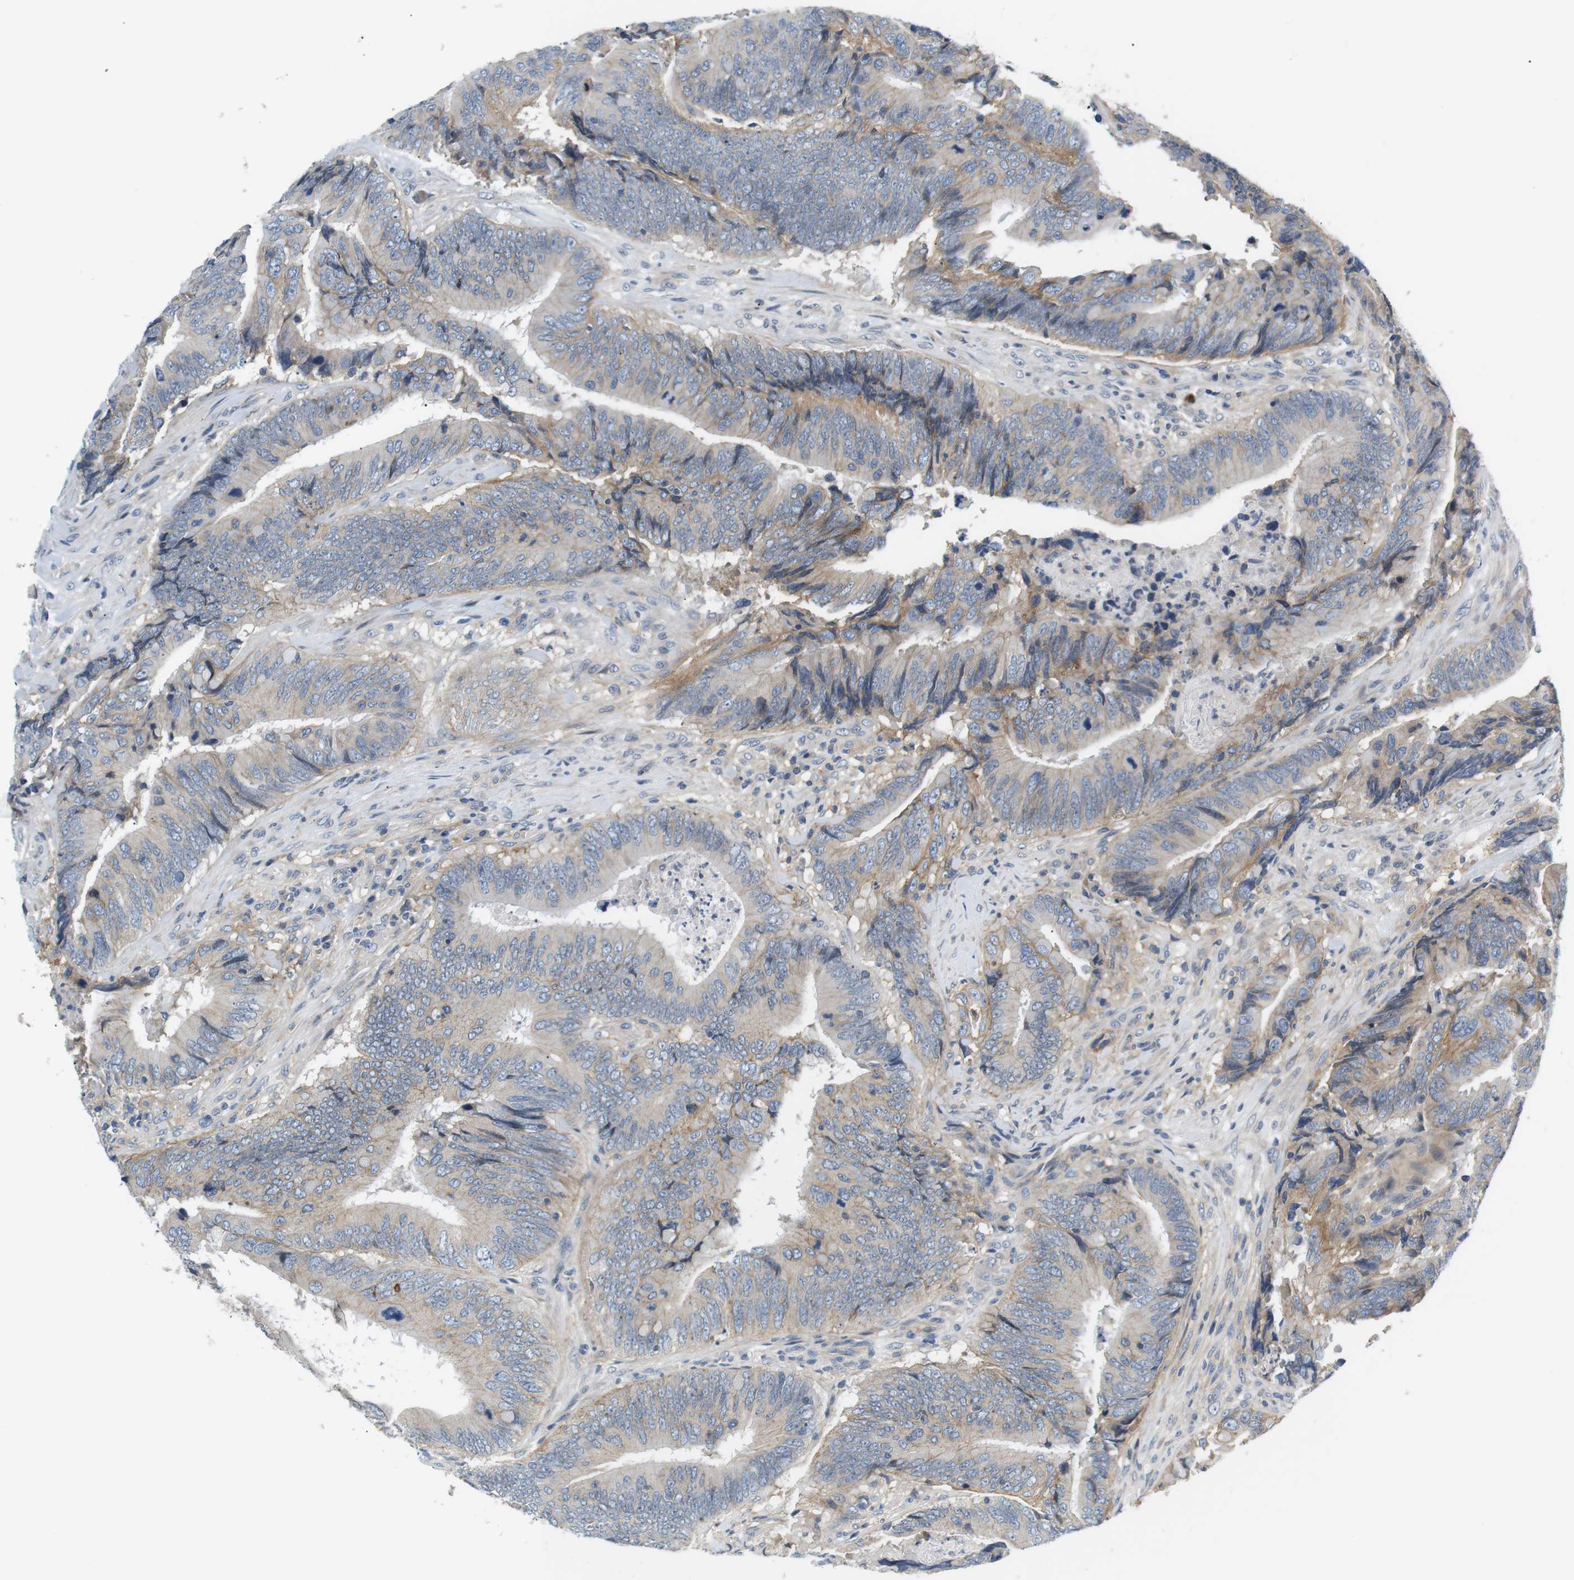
{"staining": {"intensity": "moderate", "quantity": "<25%", "location": "cytoplasmic/membranous"}, "tissue": "colorectal cancer", "cell_type": "Tumor cells", "image_type": "cancer", "snomed": [{"axis": "morphology", "description": "Normal tissue, NOS"}, {"axis": "morphology", "description": "Adenocarcinoma, NOS"}, {"axis": "topography", "description": "Colon"}], "caption": "Immunohistochemical staining of human colorectal cancer exhibits moderate cytoplasmic/membranous protein staining in approximately <25% of tumor cells.", "gene": "SLC30A1", "patient": {"sex": "male", "age": 56}}